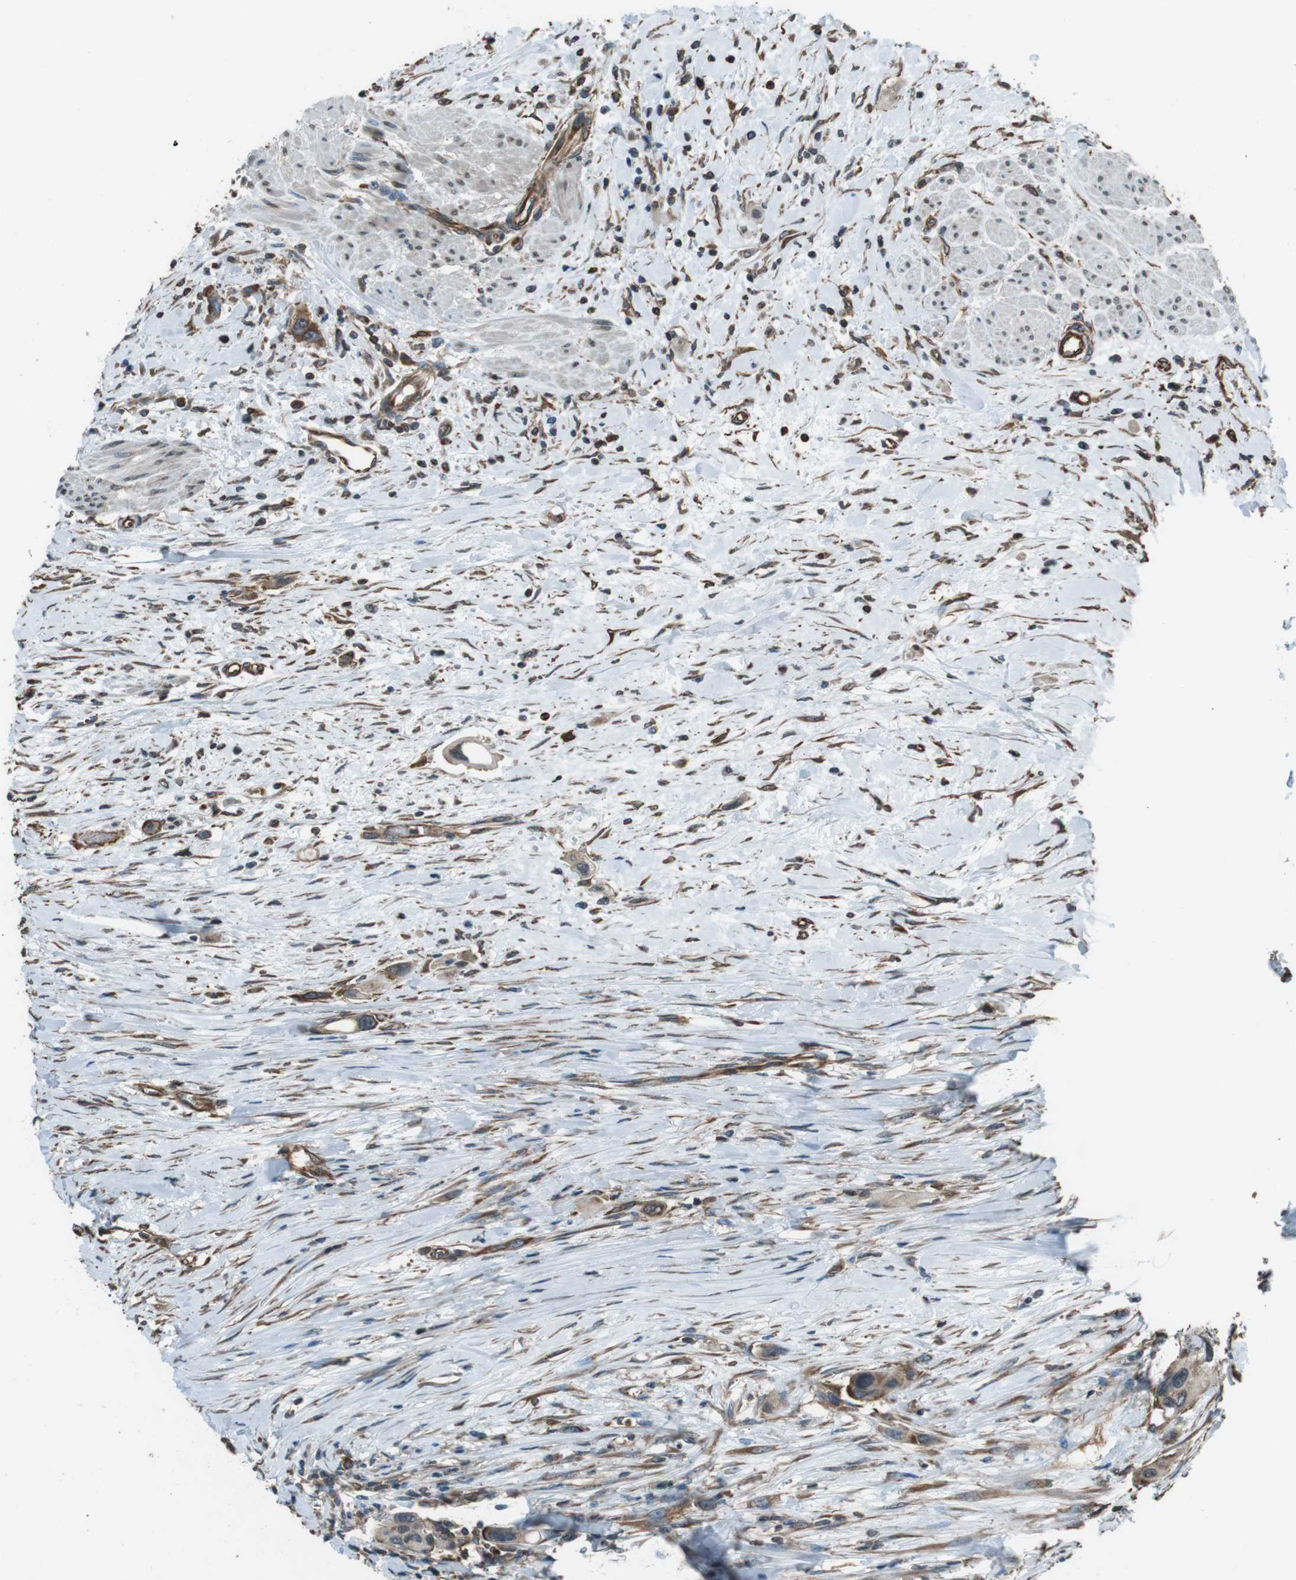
{"staining": {"intensity": "moderate", "quantity": "25%-75%", "location": "cytoplasmic/membranous"}, "tissue": "urothelial cancer", "cell_type": "Tumor cells", "image_type": "cancer", "snomed": [{"axis": "morphology", "description": "Urothelial carcinoma, High grade"}, {"axis": "topography", "description": "Urinary bladder"}], "caption": "Urothelial cancer stained for a protein demonstrates moderate cytoplasmic/membranous positivity in tumor cells. The protein of interest is stained brown, and the nuclei are stained in blue (DAB IHC with brightfield microscopy, high magnification).", "gene": "PA2G4", "patient": {"sex": "female", "age": 56}}